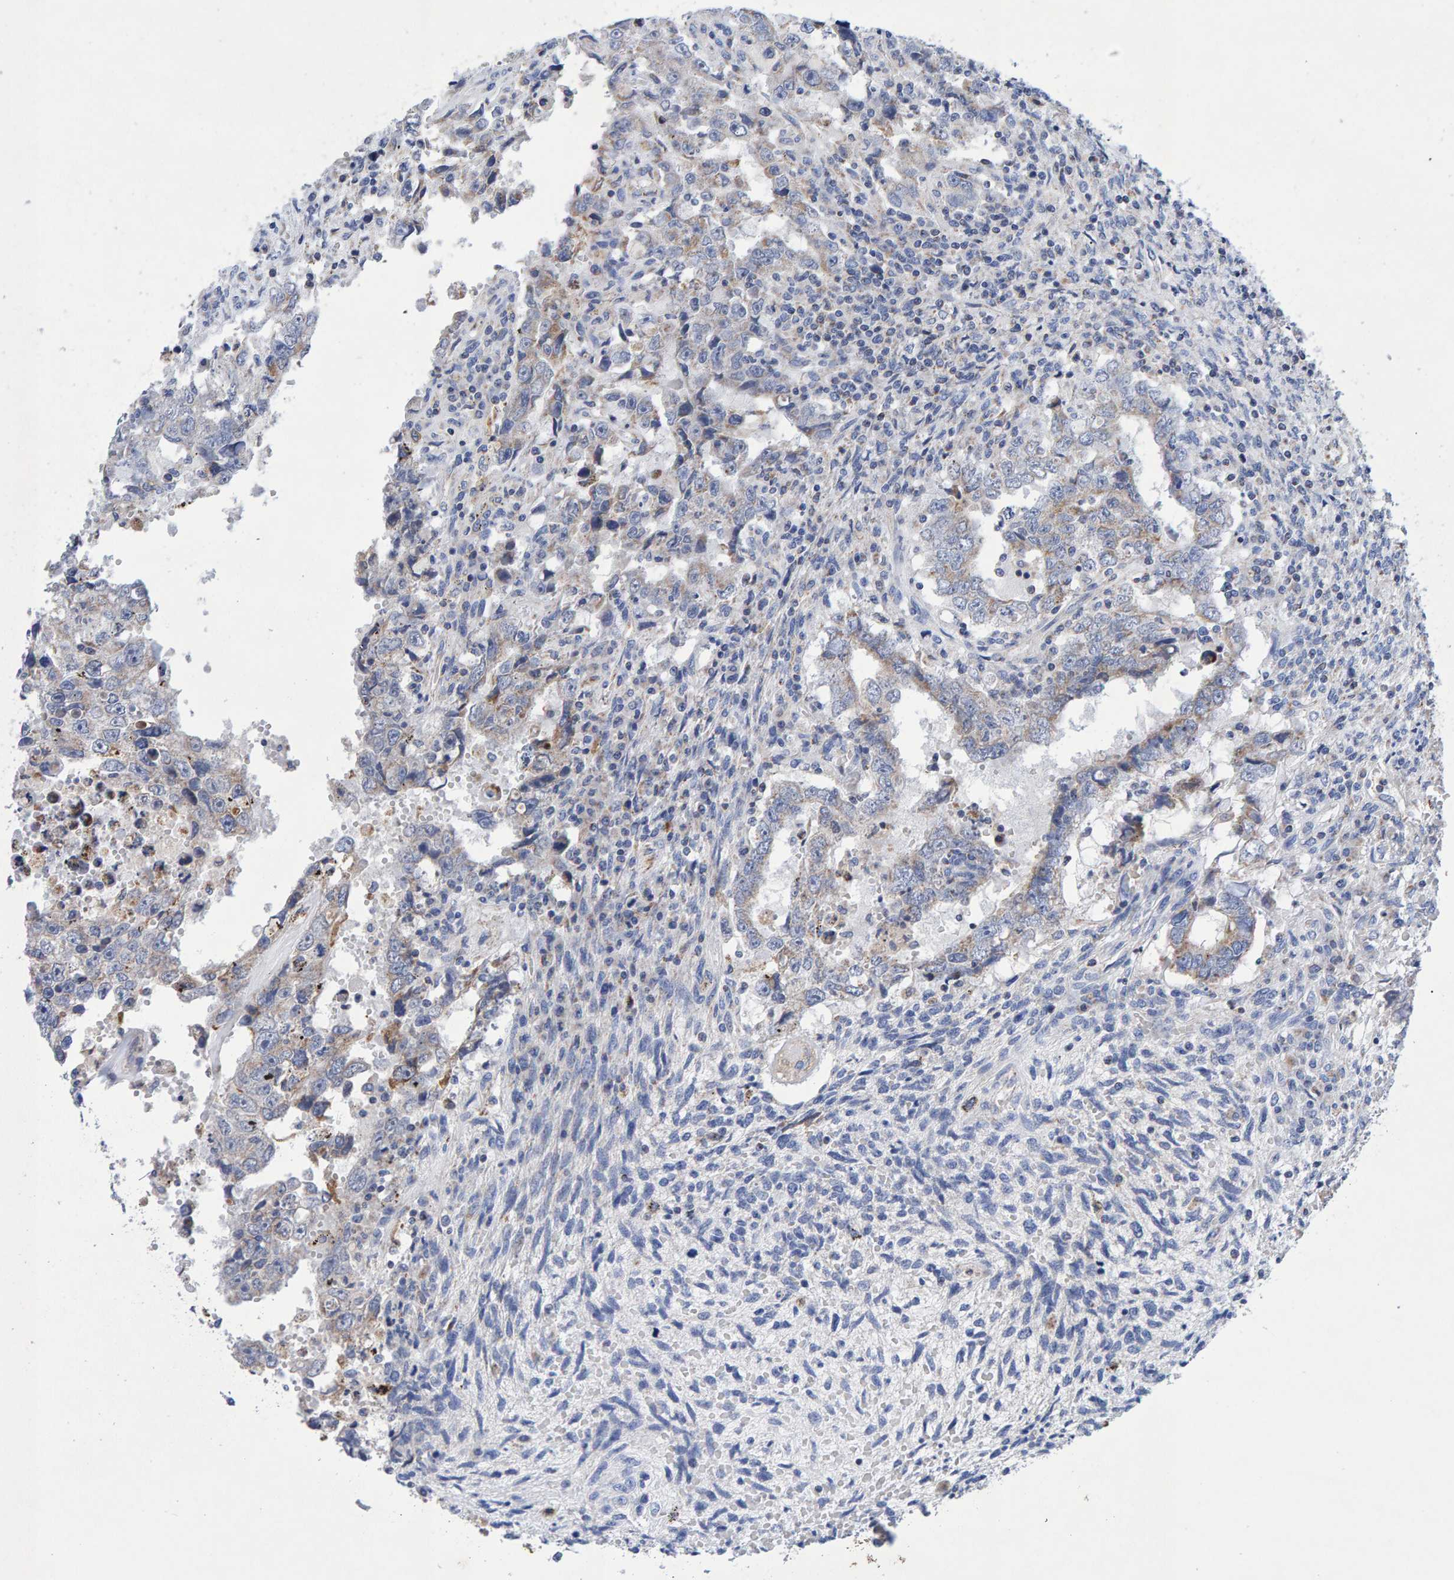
{"staining": {"intensity": "weak", "quantity": "25%-75%", "location": "cytoplasmic/membranous"}, "tissue": "testis cancer", "cell_type": "Tumor cells", "image_type": "cancer", "snomed": [{"axis": "morphology", "description": "Carcinoma, Embryonal, NOS"}, {"axis": "topography", "description": "Testis"}], "caption": "Human embryonal carcinoma (testis) stained with a brown dye demonstrates weak cytoplasmic/membranous positive staining in about 25%-75% of tumor cells.", "gene": "EFR3A", "patient": {"sex": "male", "age": 26}}